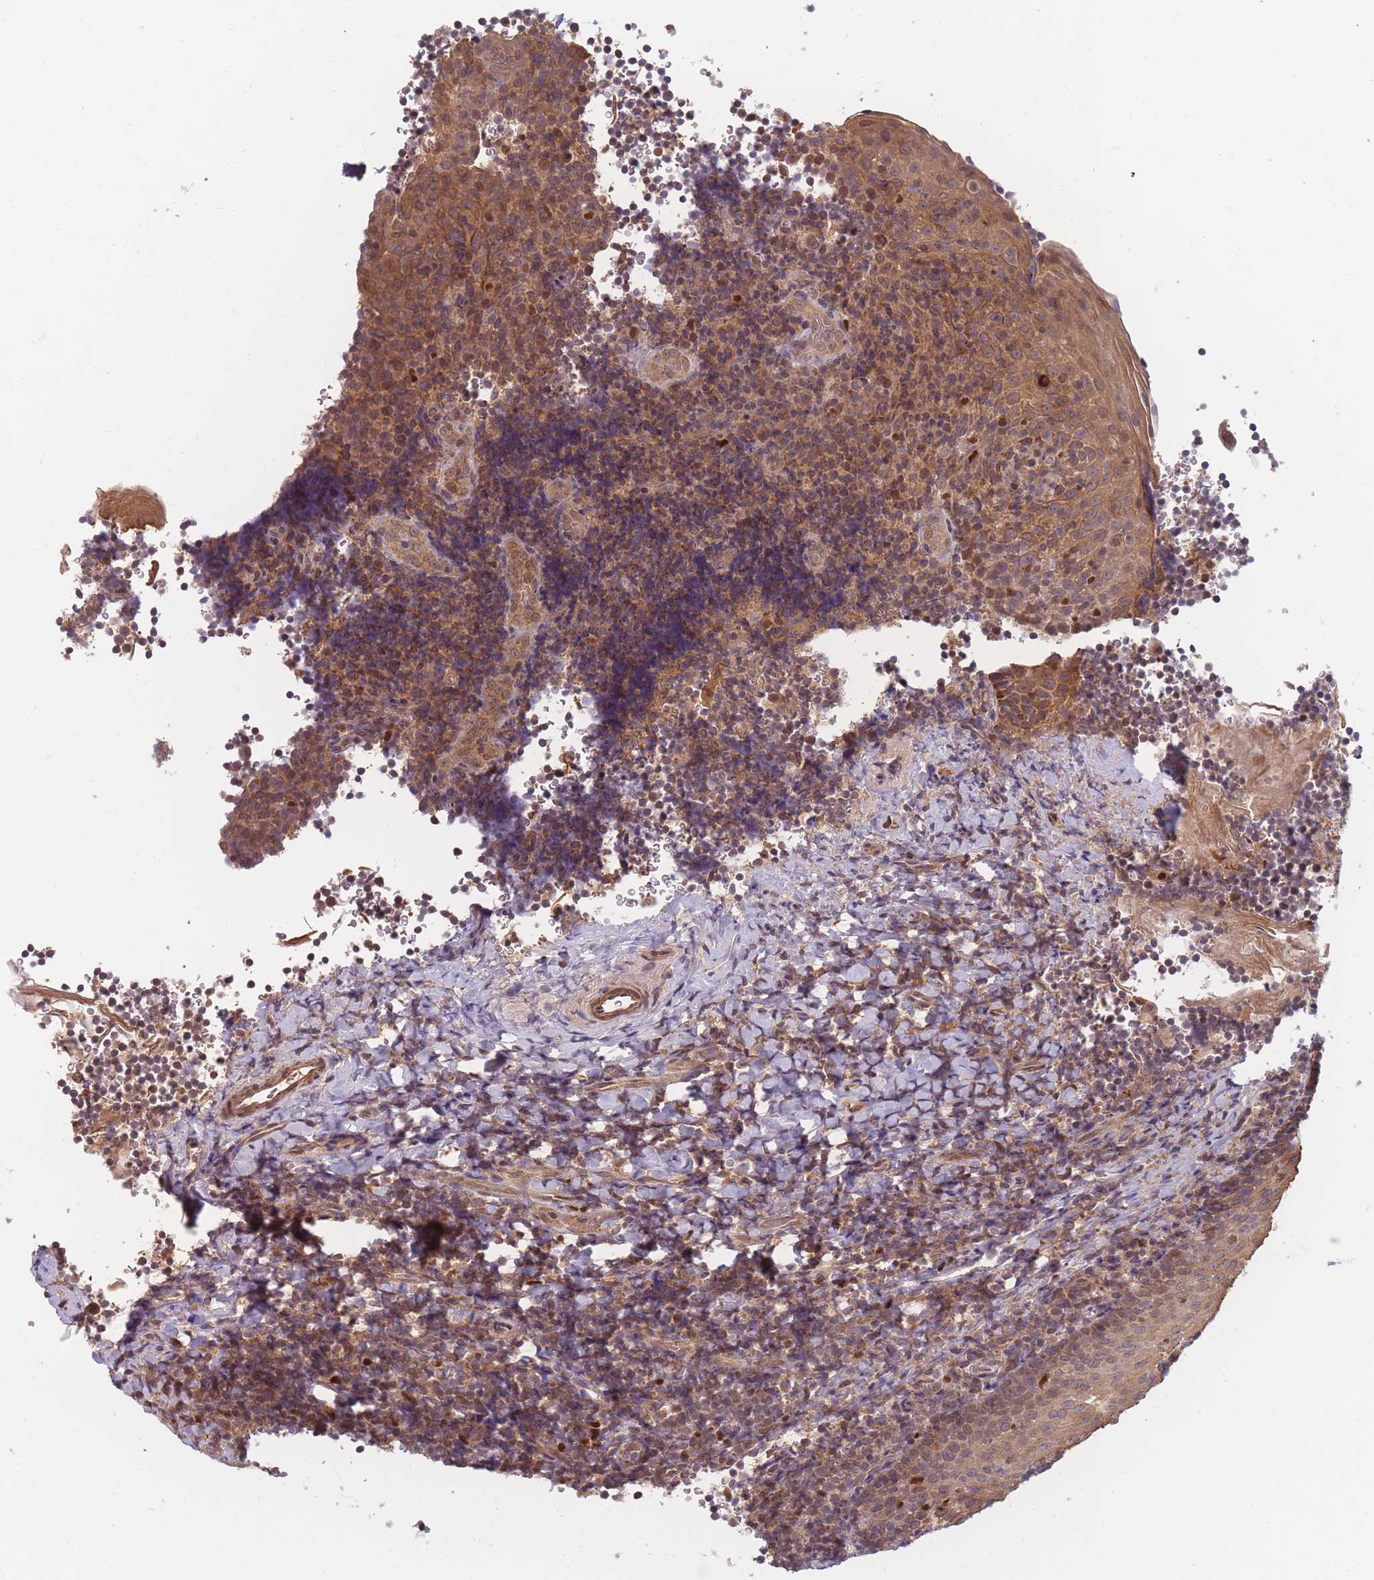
{"staining": {"intensity": "moderate", "quantity": "<25%", "location": "cytoplasmic/membranous"}, "tissue": "tonsil", "cell_type": "Germinal center cells", "image_type": "normal", "snomed": [{"axis": "morphology", "description": "Normal tissue, NOS"}, {"axis": "topography", "description": "Tonsil"}], "caption": "Brown immunohistochemical staining in normal tonsil exhibits moderate cytoplasmic/membranous staining in approximately <25% of germinal center cells.", "gene": "FAM153A", "patient": {"sex": "male", "age": 27}}